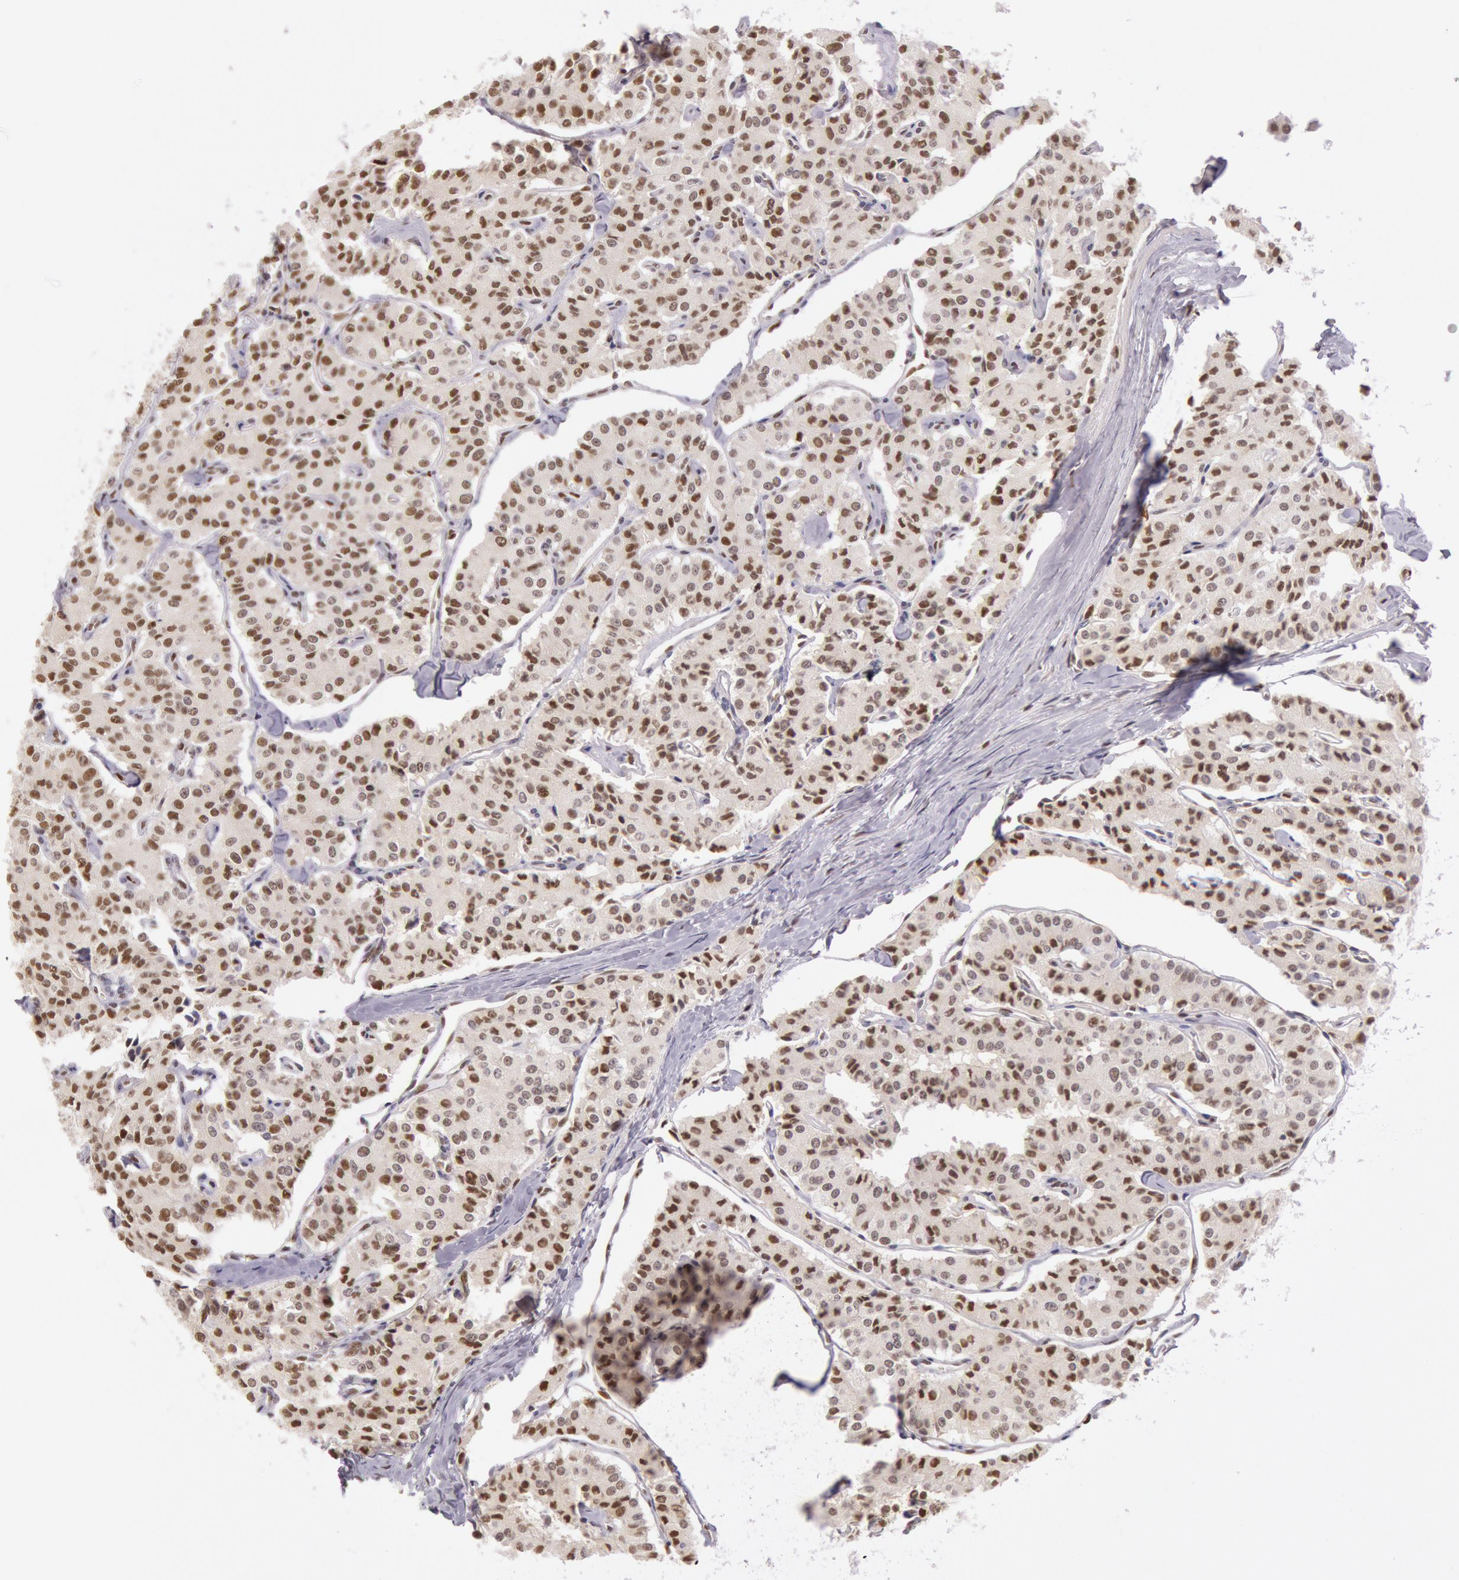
{"staining": {"intensity": "moderate", "quantity": ">75%", "location": "nuclear"}, "tissue": "carcinoid", "cell_type": "Tumor cells", "image_type": "cancer", "snomed": [{"axis": "morphology", "description": "Carcinoid, malignant, NOS"}, {"axis": "topography", "description": "Bronchus"}], "caption": "Human carcinoid (malignant) stained for a protein (brown) displays moderate nuclear positive staining in about >75% of tumor cells.", "gene": "ESS2", "patient": {"sex": "male", "age": 55}}